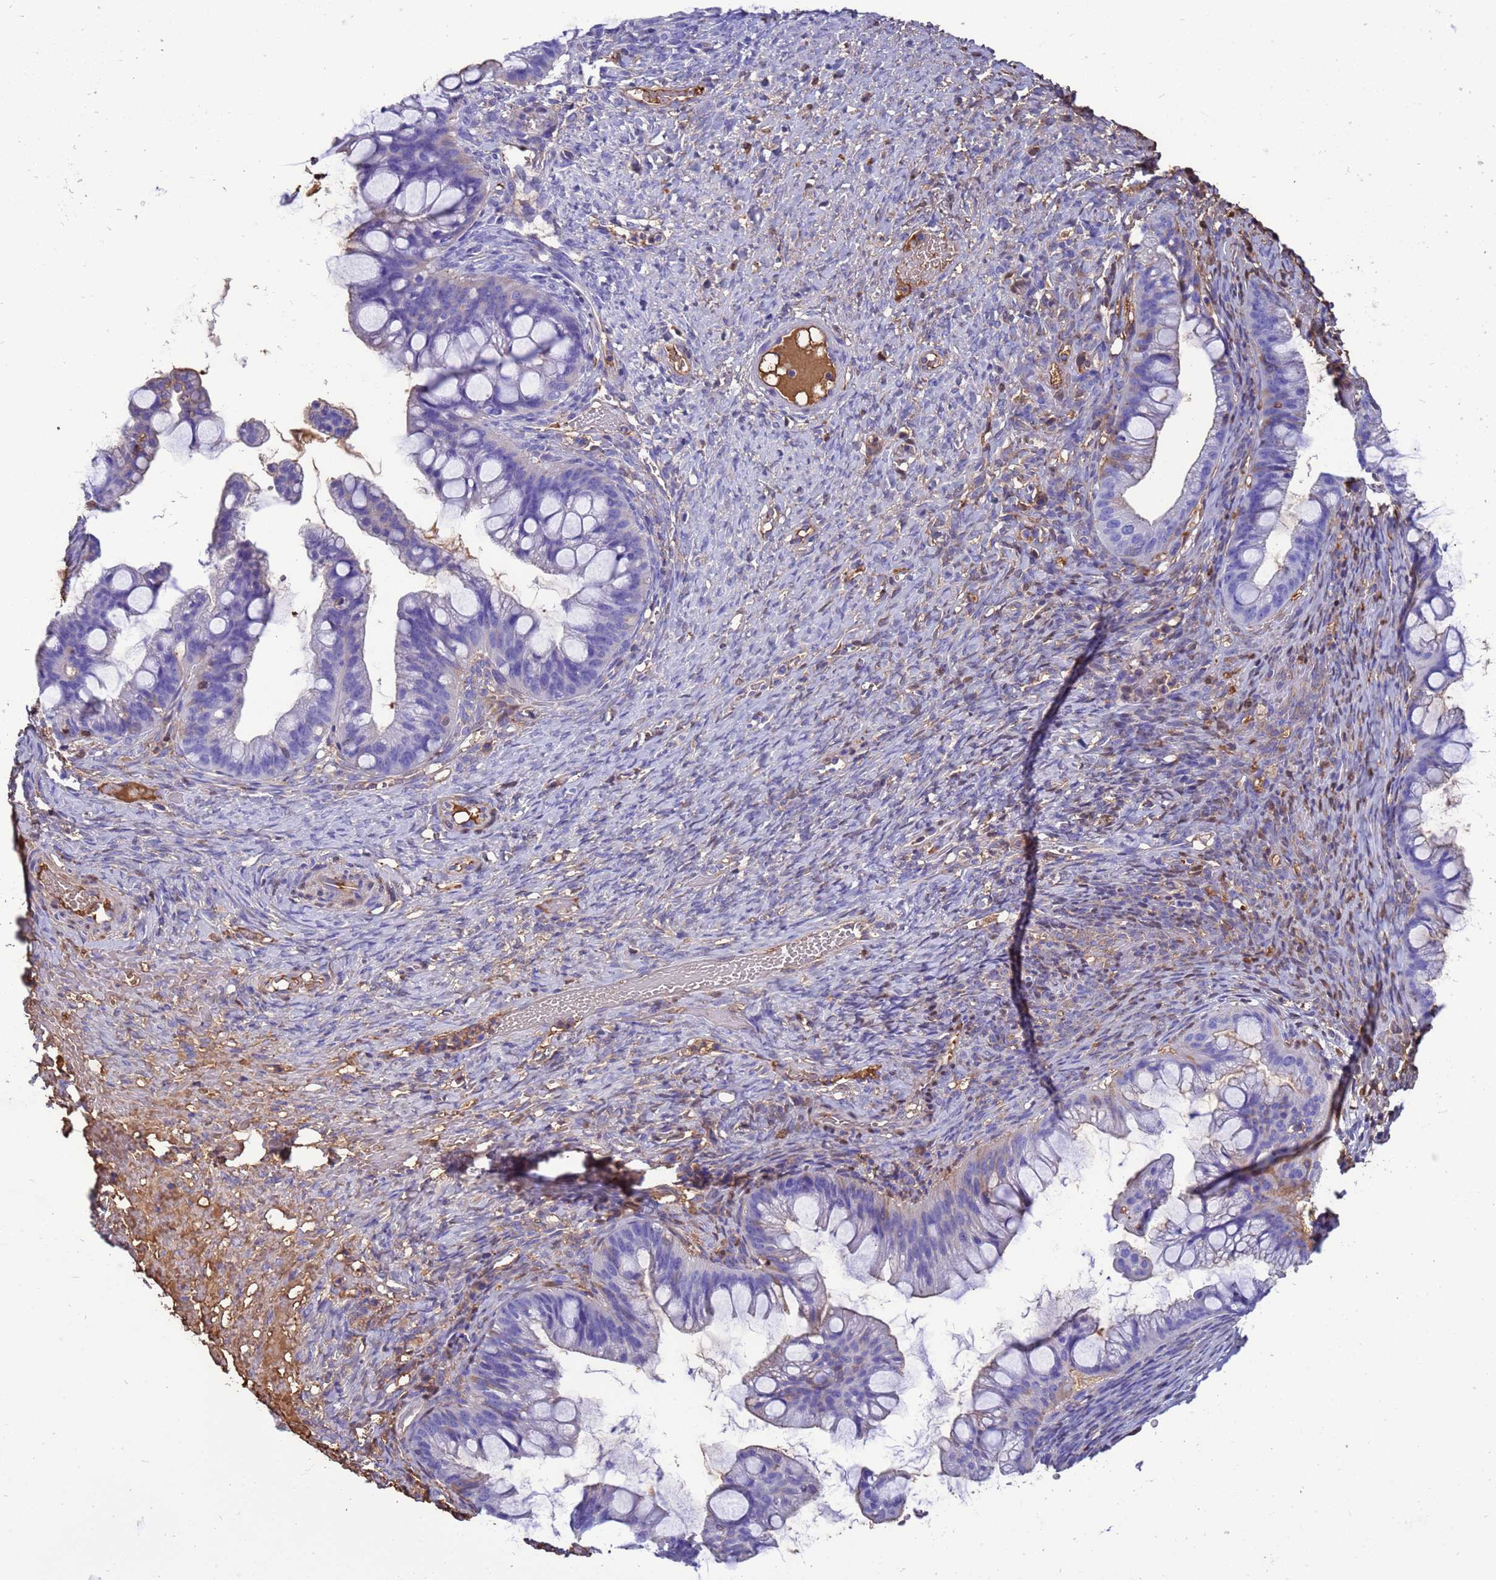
{"staining": {"intensity": "negative", "quantity": "none", "location": "none"}, "tissue": "ovarian cancer", "cell_type": "Tumor cells", "image_type": "cancer", "snomed": [{"axis": "morphology", "description": "Cystadenocarcinoma, mucinous, NOS"}, {"axis": "topography", "description": "Ovary"}], "caption": "The image demonstrates no significant positivity in tumor cells of mucinous cystadenocarcinoma (ovarian). (Immunohistochemistry, brightfield microscopy, high magnification).", "gene": "H1-7", "patient": {"sex": "female", "age": 73}}